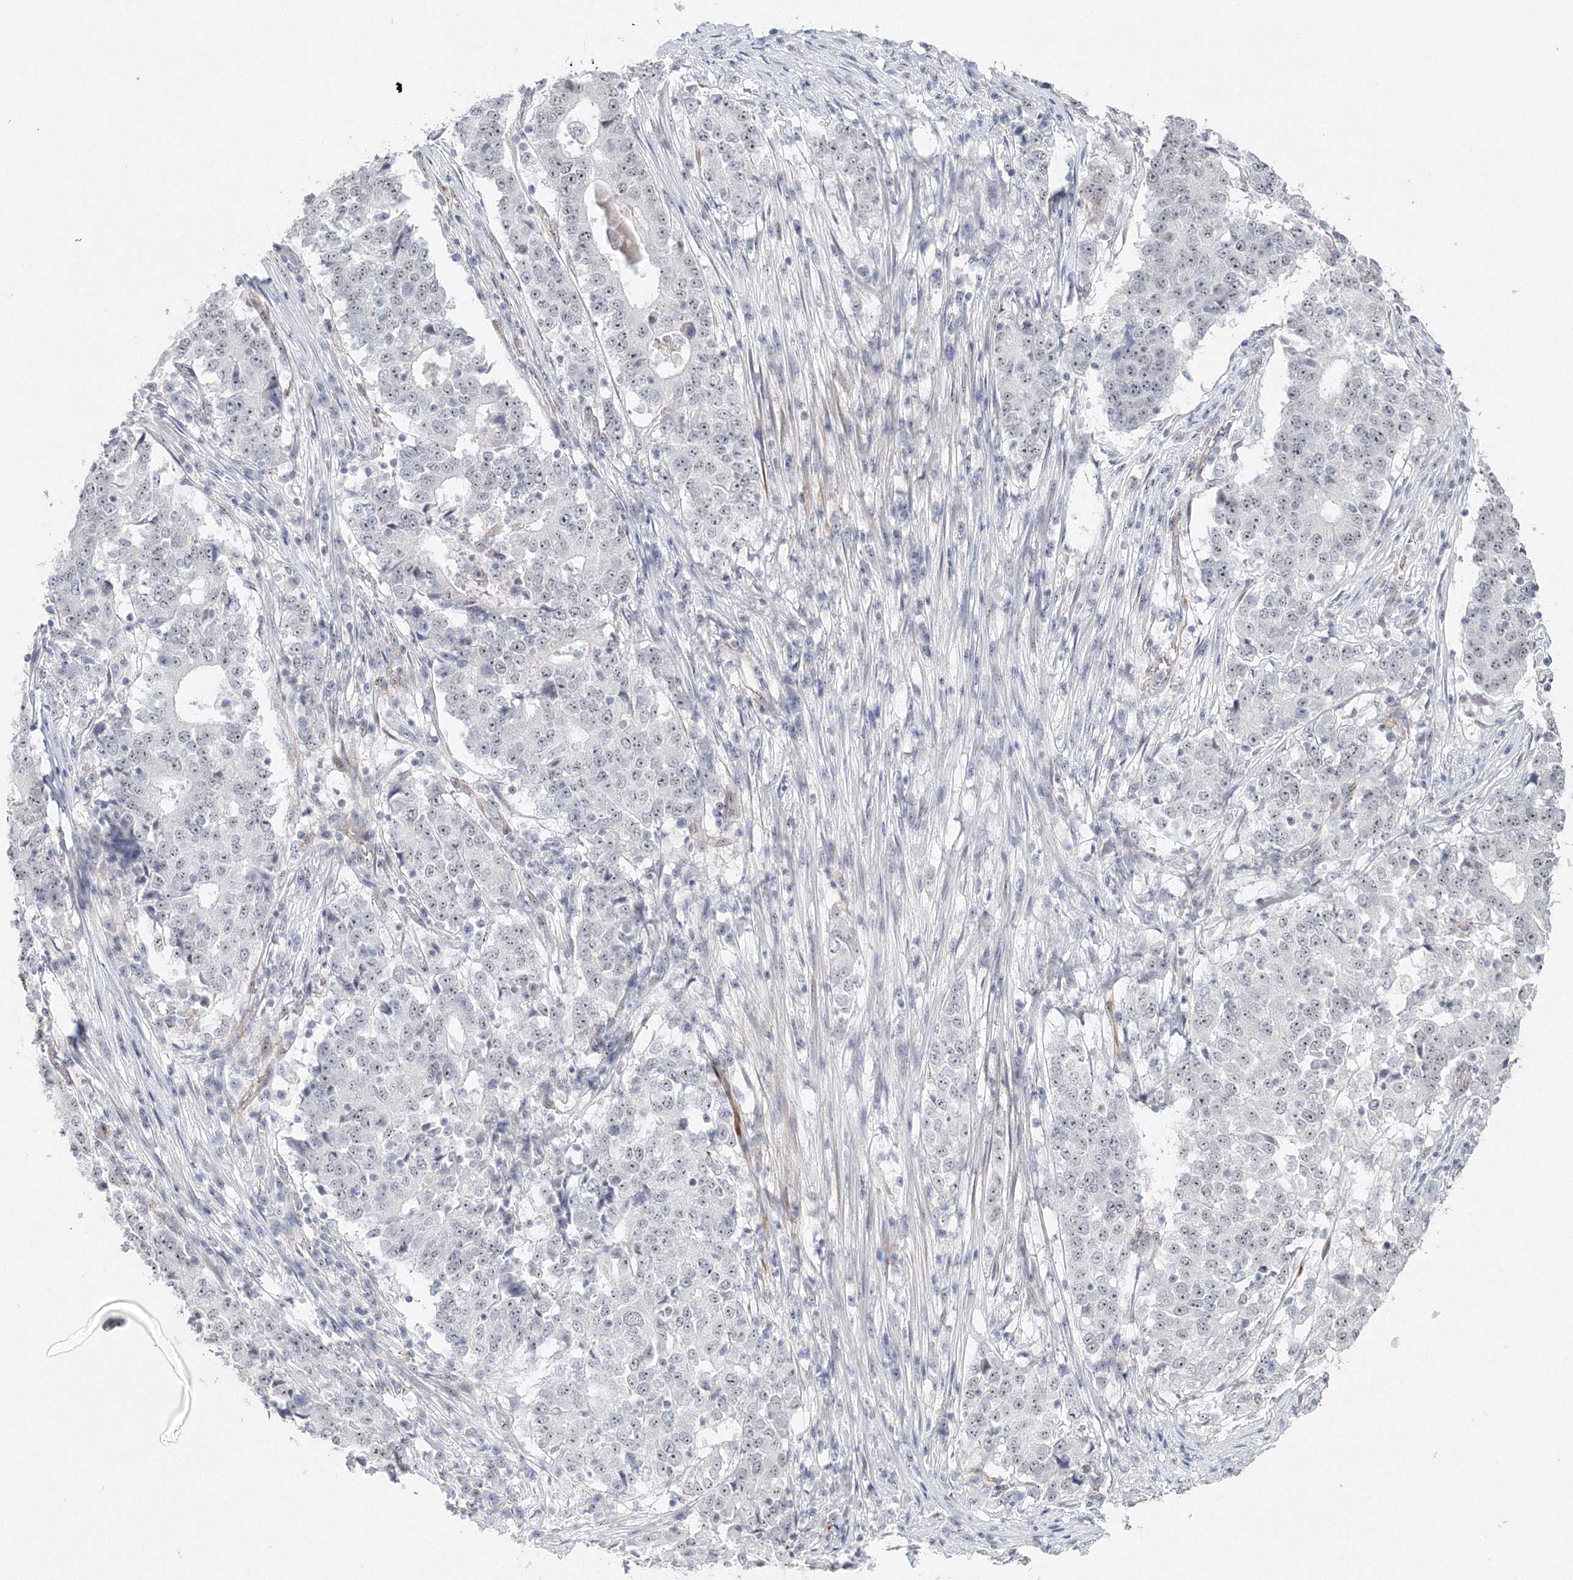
{"staining": {"intensity": "weak", "quantity": "25%-75%", "location": "nuclear"}, "tissue": "stomach cancer", "cell_type": "Tumor cells", "image_type": "cancer", "snomed": [{"axis": "morphology", "description": "Adenocarcinoma, NOS"}, {"axis": "topography", "description": "Stomach"}], "caption": "Immunohistochemistry (DAB) staining of human adenocarcinoma (stomach) displays weak nuclear protein positivity in about 25%-75% of tumor cells. The staining was performed using DAB, with brown indicating positive protein expression. Nuclei are stained blue with hematoxylin.", "gene": "SIRT7", "patient": {"sex": "male", "age": 59}}